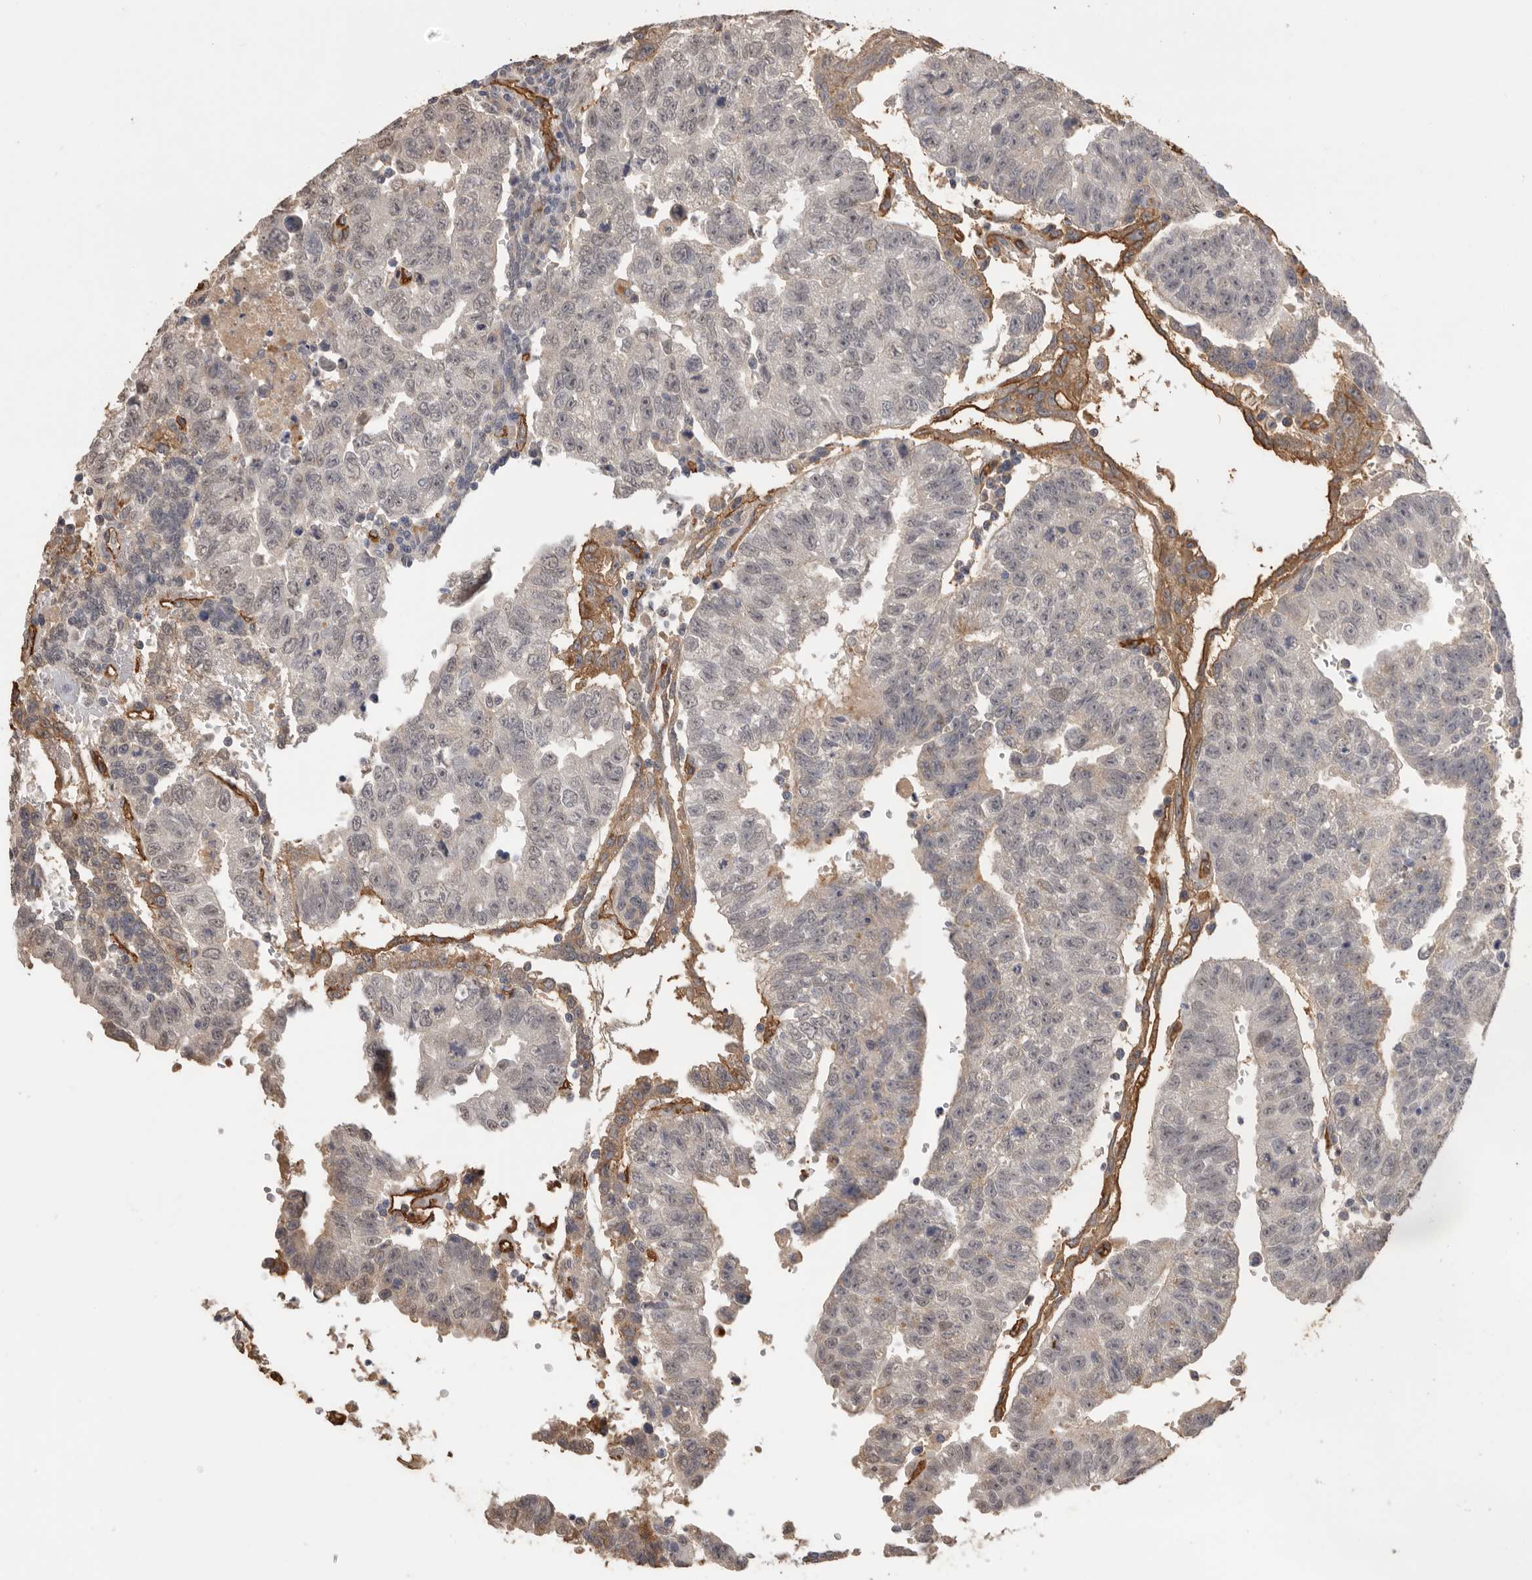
{"staining": {"intensity": "negative", "quantity": "none", "location": "none"}, "tissue": "testis cancer", "cell_type": "Tumor cells", "image_type": "cancer", "snomed": [{"axis": "morphology", "description": "Seminoma, NOS"}, {"axis": "morphology", "description": "Carcinoma, Embryonal, NOS"}, {"axis": "topography", "description": "Testis"}], "caption": "Testis cancer was stained to show a protein in brown. There is no significant positivity in tumor cells.", "gene": "IL27", "patient": {"sex": "male", "age": 52}}